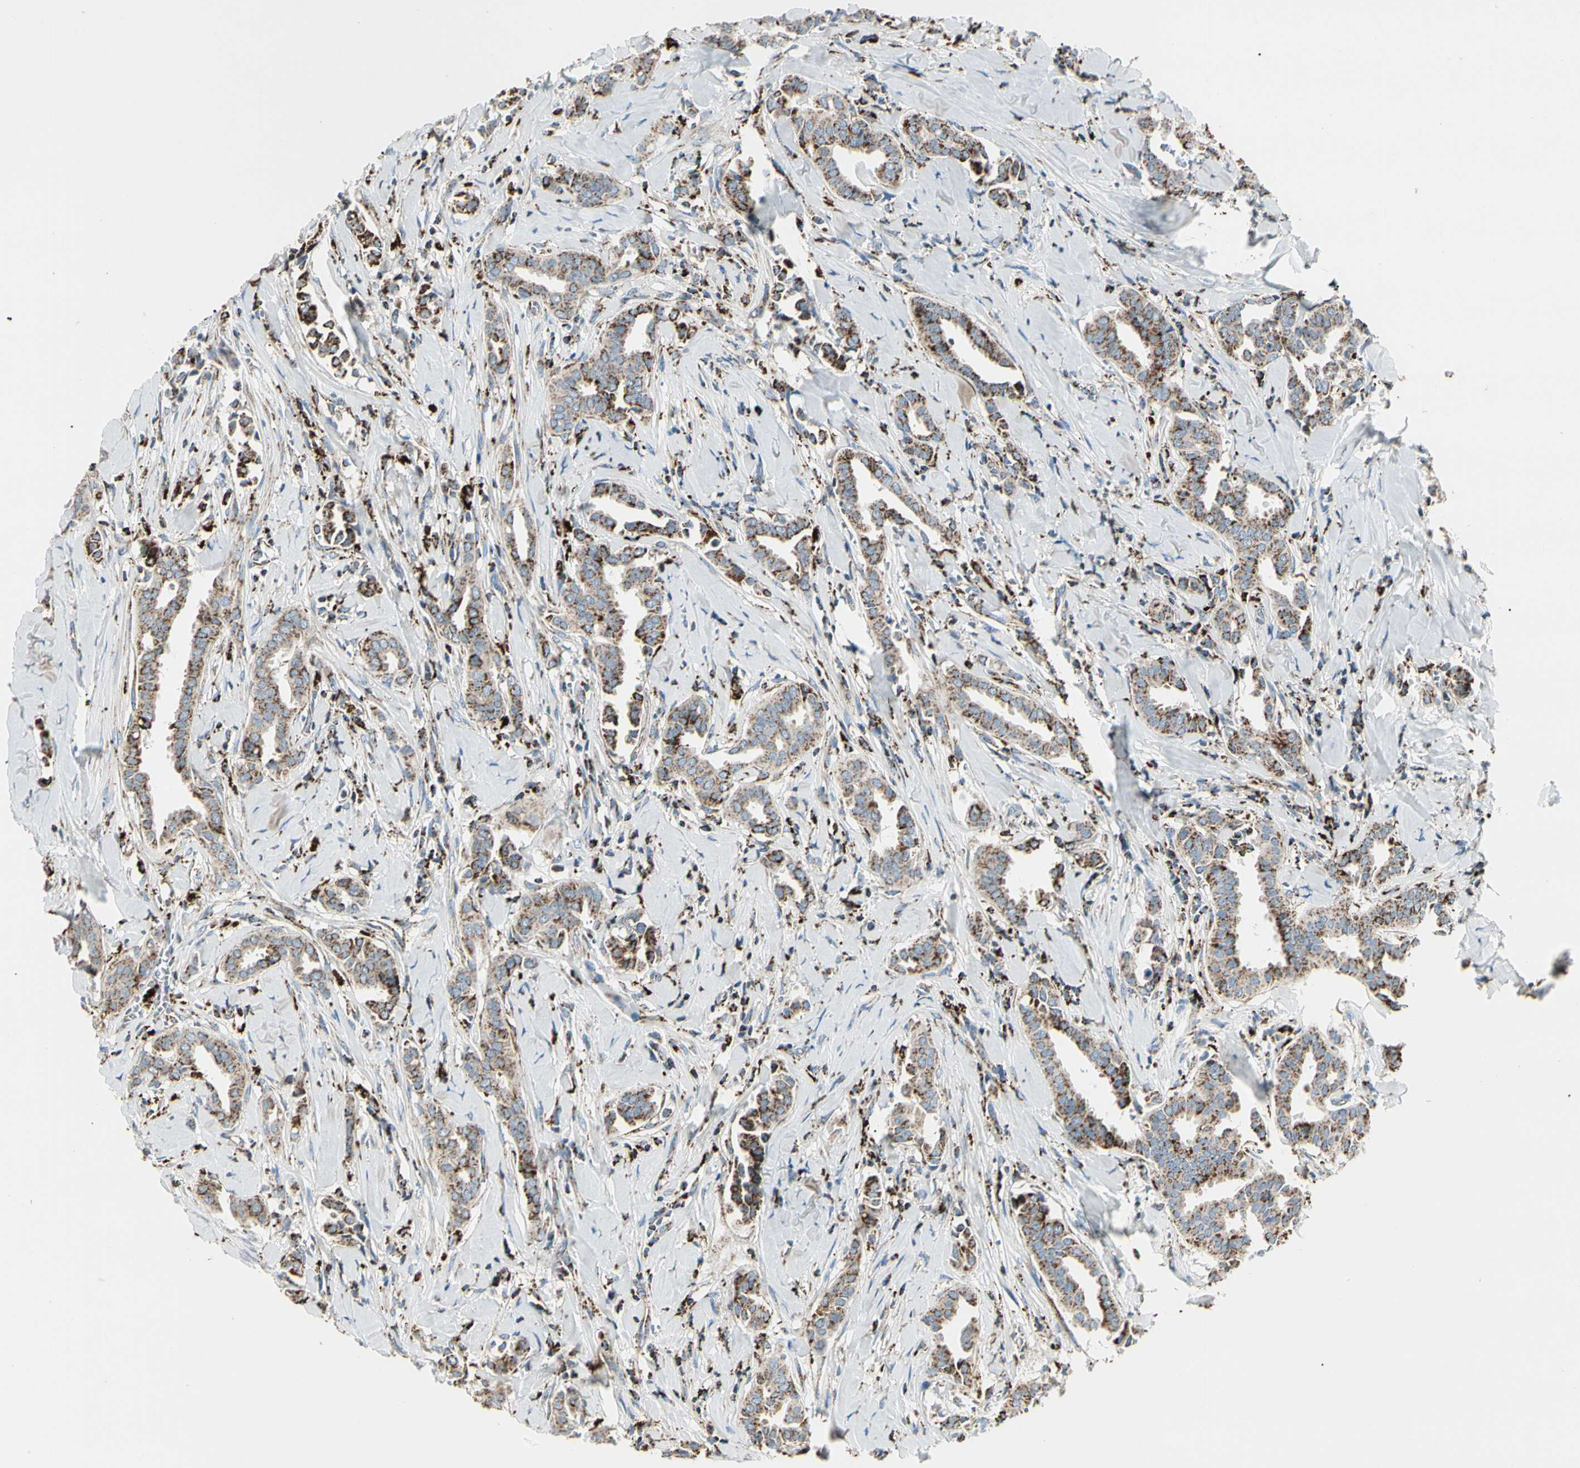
{"staining": {"intensity": "strong", "quantity": ">75%", "location": "cytoplasmic/membranous"}, "tissue": "head and neck cancer", "cell_type": "Tumor cells", "image_type": "cancer", "snomed": [{"axis": "morphology", "description": "Adenocarcinoma, NOS"}, {"axis": "topography", "description": "Salivary gland"}, {"axis": "topography", "description": "Head-Neck"}], "caption": "Immunohistochemical staining of human head and neck cancer exhibits high levels of strong cytoplasmic/membranous positivity in approximately >75% of tumor cells. Immunohistochemistry stains the protein in brown and the nuclei are stained blue.", "gene": "ME2", "patient": {"sex": "female", "age": 59}}